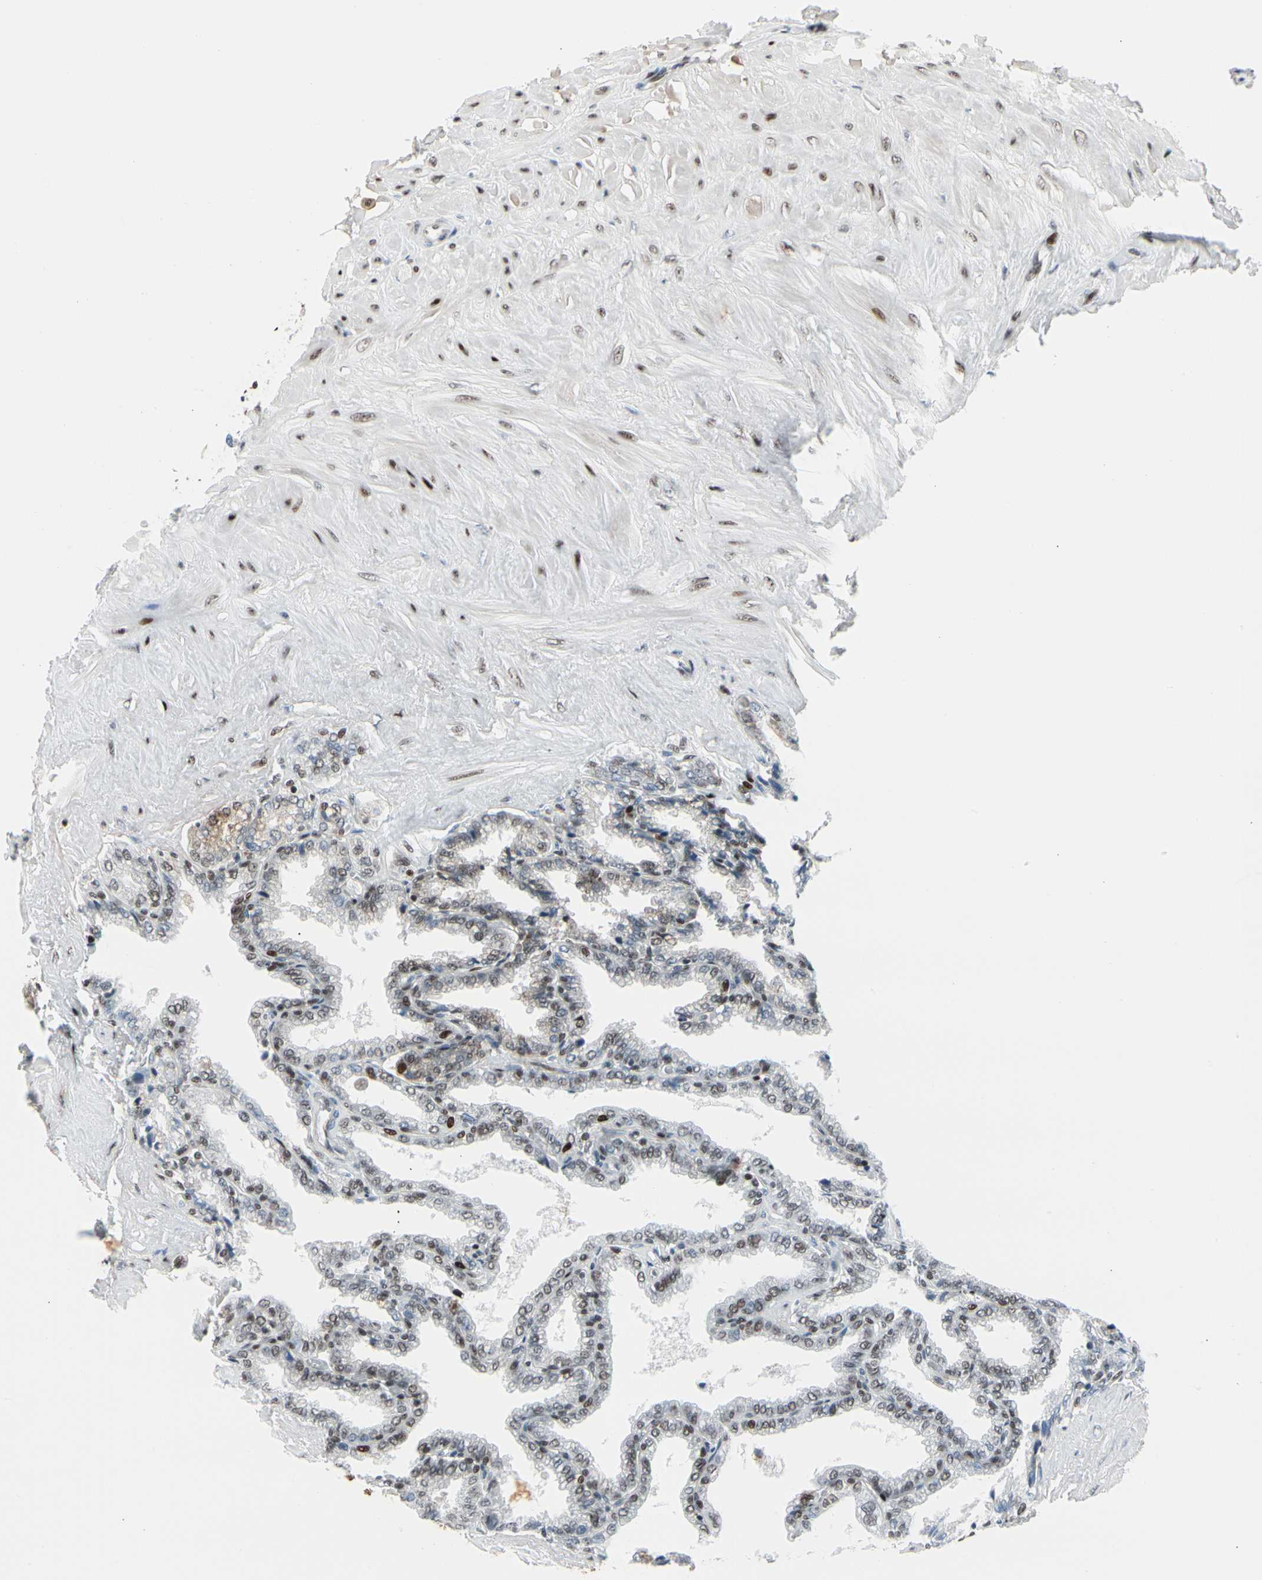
{"staining": {"intensity": "moderate", "quantity": ">75%", "location": "nuclear"}, "tissue": "seminal vesicle", "cell_type": "Glandular cells", "image_type": "normal", "snomed": [{"axis": "morphology", "description": "Normal tissue, NOS"}, {"axis": "topography", "description": "Seminal veicle"}], "caption": "Immunohistochemical staining of normal seminal vesicle demonstrates >75% levels of moderate nuclear protein positivity in approximately >75% of glandular cells. Nuclei are stained in blue.", "gene": "FOXO3", "patient": {"sex": "male", "age": 46}}